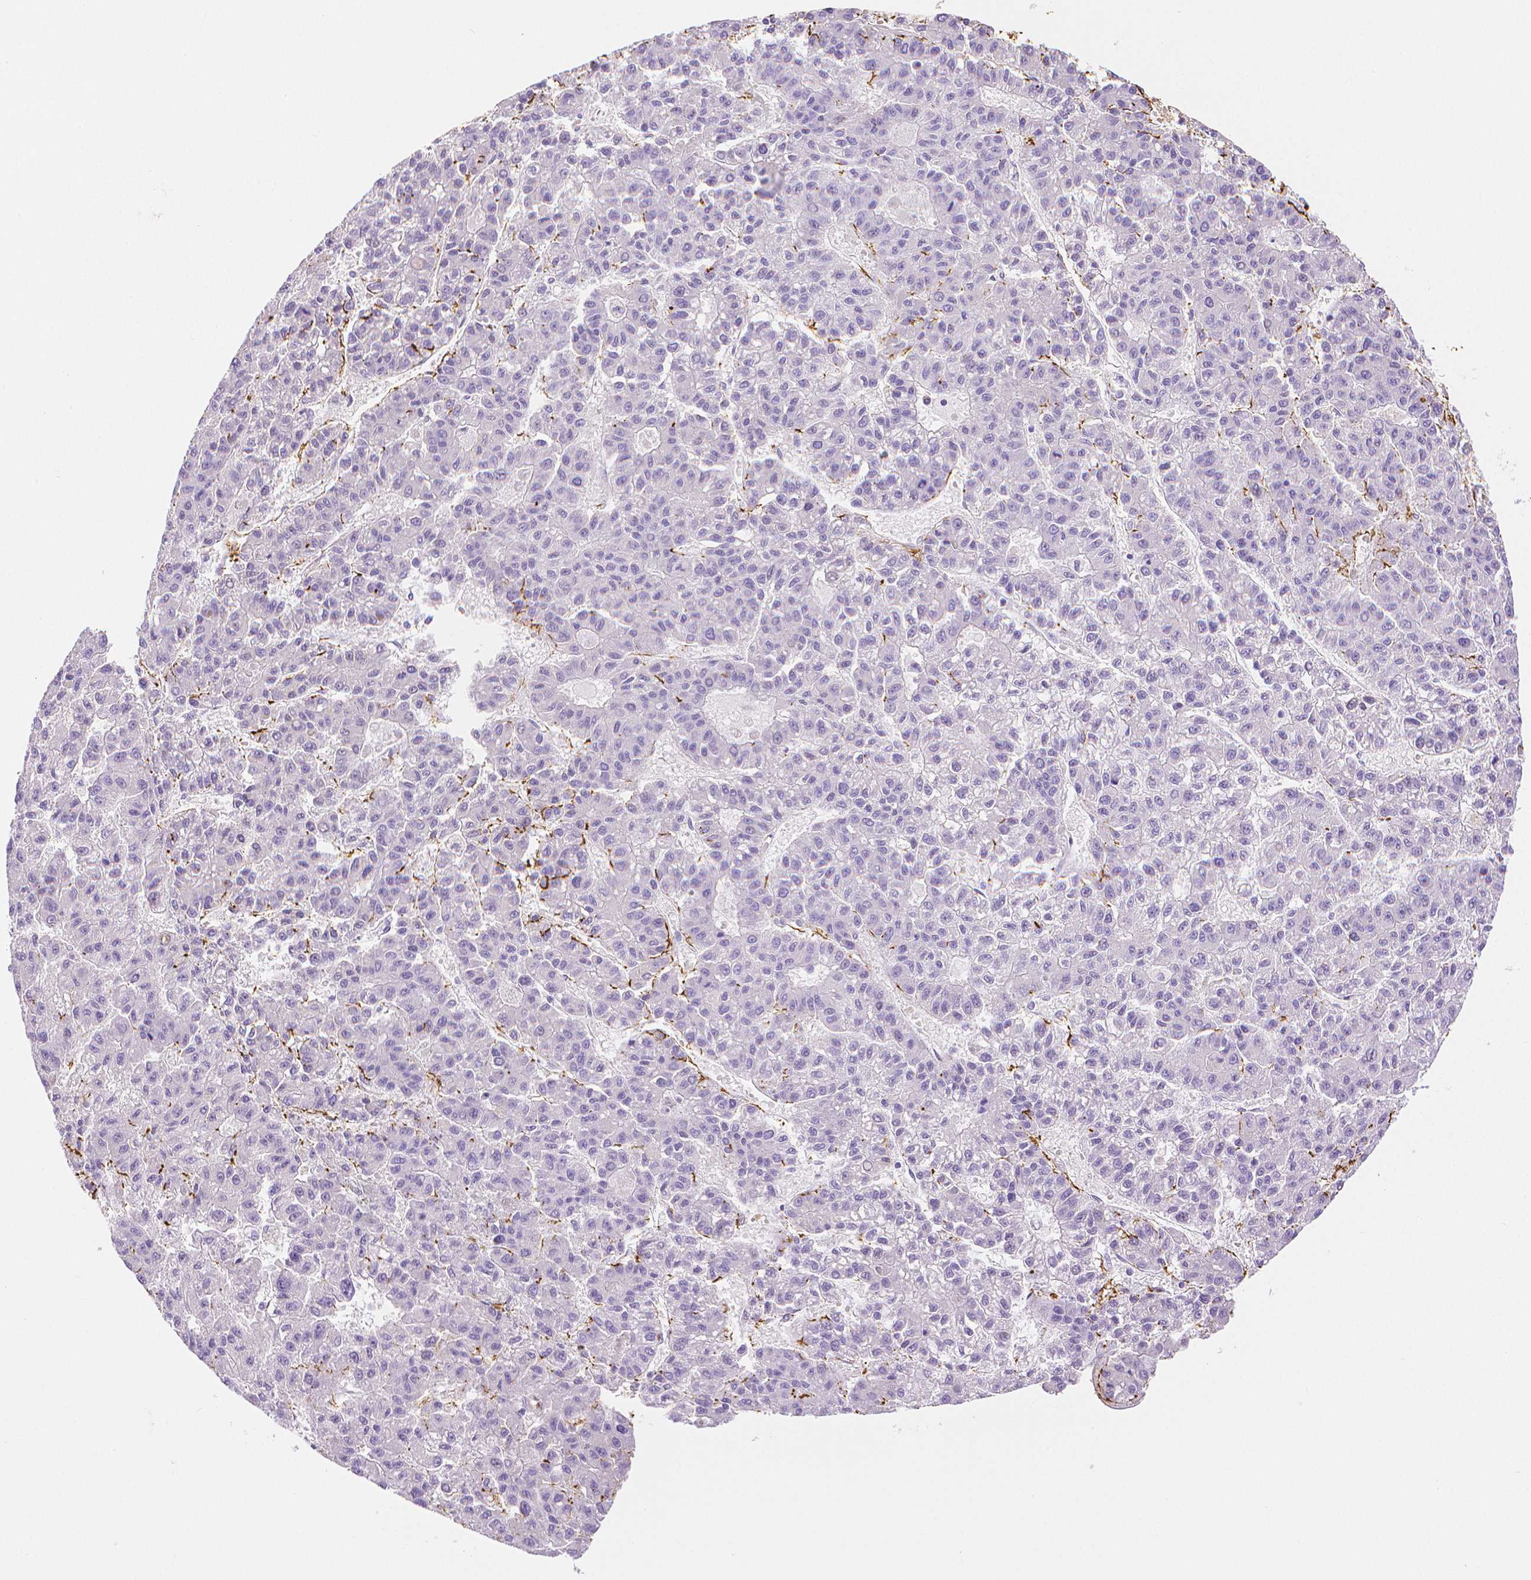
{"staining": {"intensity": "negative", "quantity": "none", "location": "none"}, "tissue": "liver cancer", "cell_type": "Tumor cells", "image_type": "cancer", "snomed": [{"axis": "morphology", "description": "Carcinoma, Hepatocellular, NOS"}, {"axis": "topography", "description": "Liver"}], "caption": "High magnification brightfield microscopy of liver cancer stained with DAB (brown) and counterstained with hematoxylin (blue): tumor cells show no significant staining. (Brightfield microscopy of DAB IHC at high magnification).", "gene": "FBN1", "patient": {"sex": "male", "age": 70}}